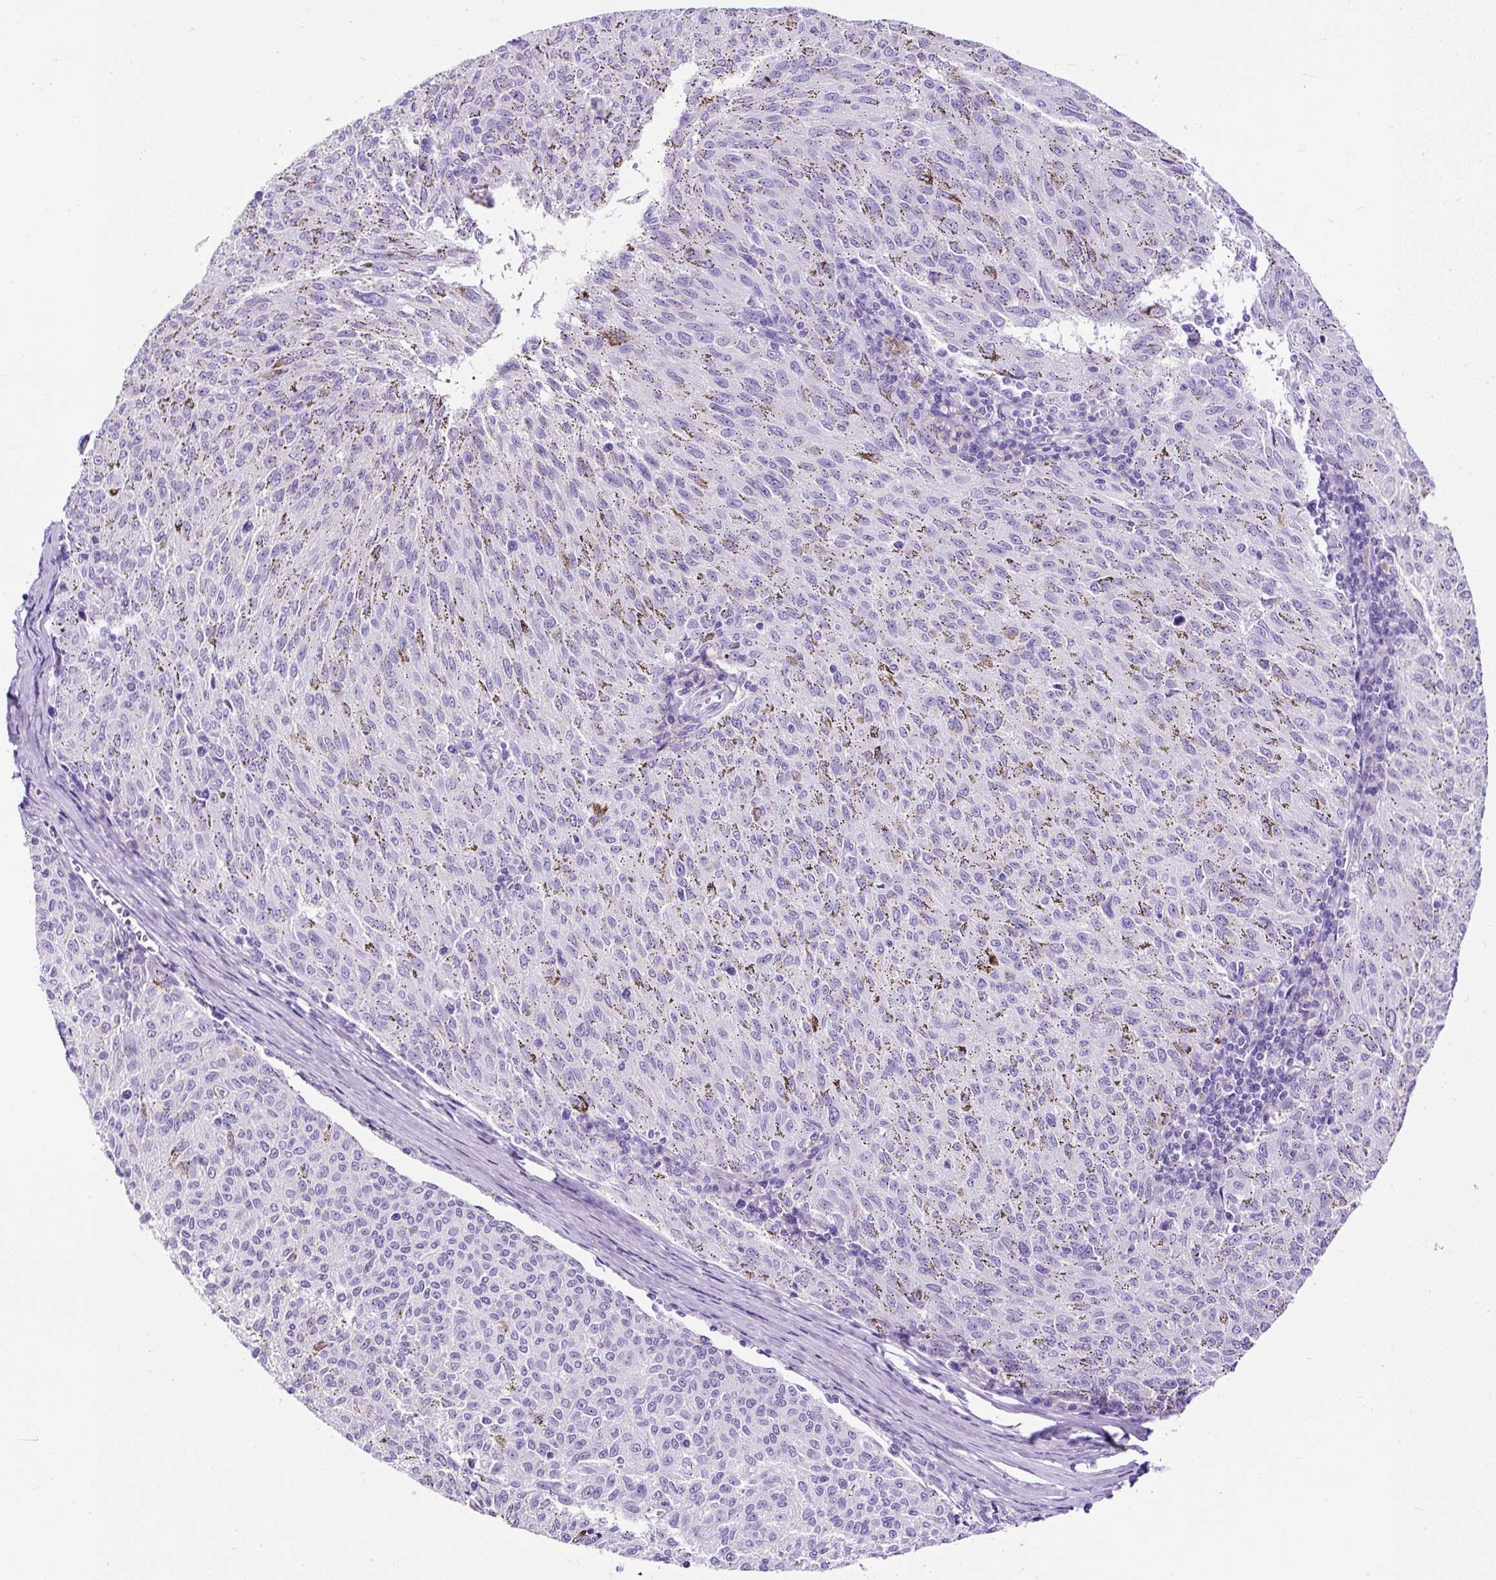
{"staining": {"intensity": "negative", "quantity": "none", "location": "none"}, "tissue": "melanoma", "cell_type": "Tumor cells", "image_type": "cancer", "snomed": [{"axis": "morphology", "description": "Malignant melanoma, NOS"}, {"axis": "topography", "description": "Skin"}], "caption": "There is no significant staining in tumor cells of melanoma.", "gene": "STOX2", "patient": {"sex": "female", "age": 72}}